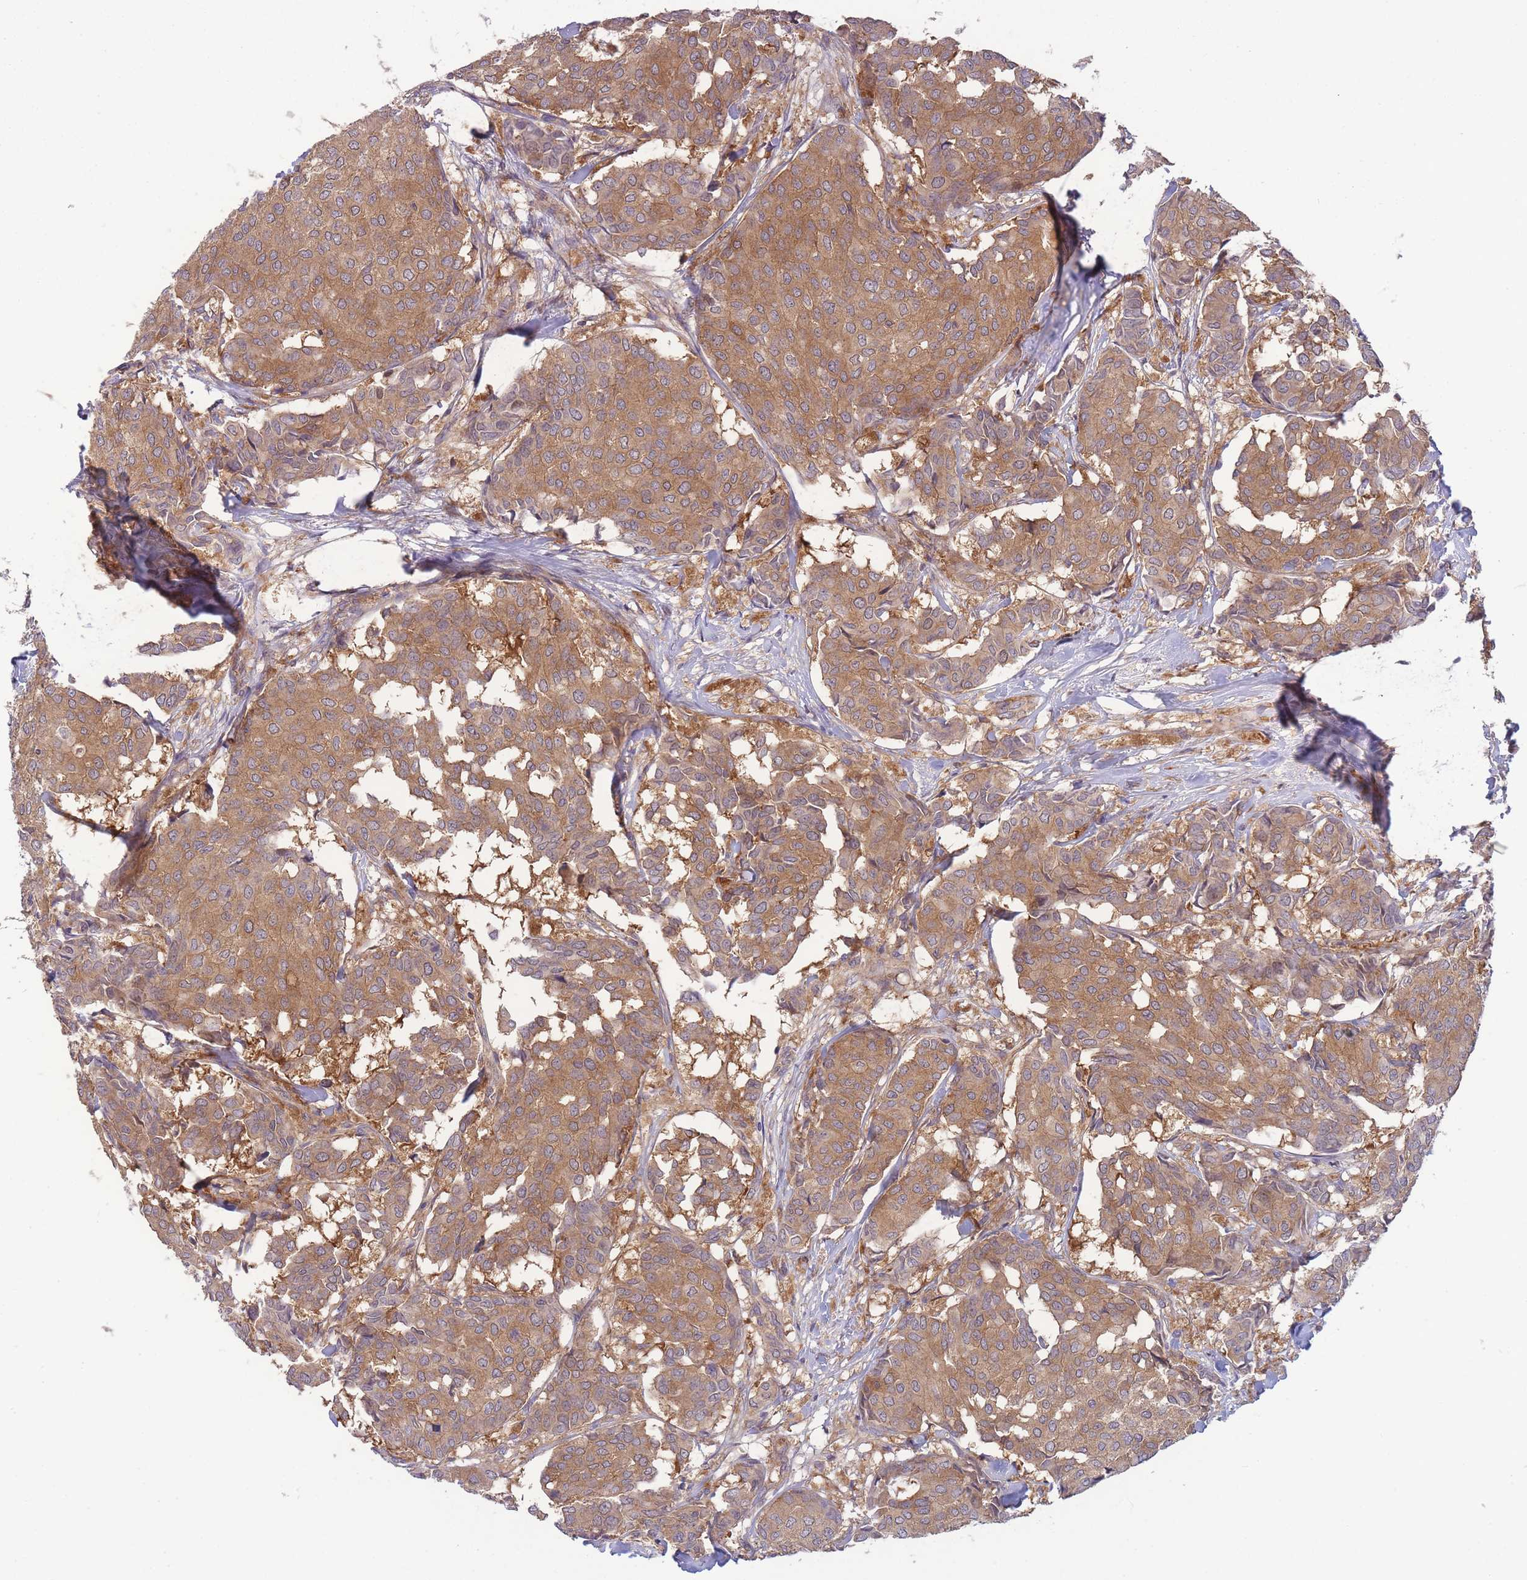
{"staining": {"intensity": "moderate", "quantity": ">75%", "location": "cytoplasmic/membranous"}, "tissue": "breast cancer", "cell_type": "Tumor cells", "image_type": "cancer", "snomed": [{"axis": "morphology", "description": "Duct carcinoma"}, {"axis": "topography", "description": "Breast"}], "caption": "This micrograph shows immunohistochemistry staining of human breast cancer, with medium moderate cytoplasmic/membranous staining in approximately >75% of tumor cells.", "gene": "PFDN6", "patient": {"sex": "female", "age": 75}}